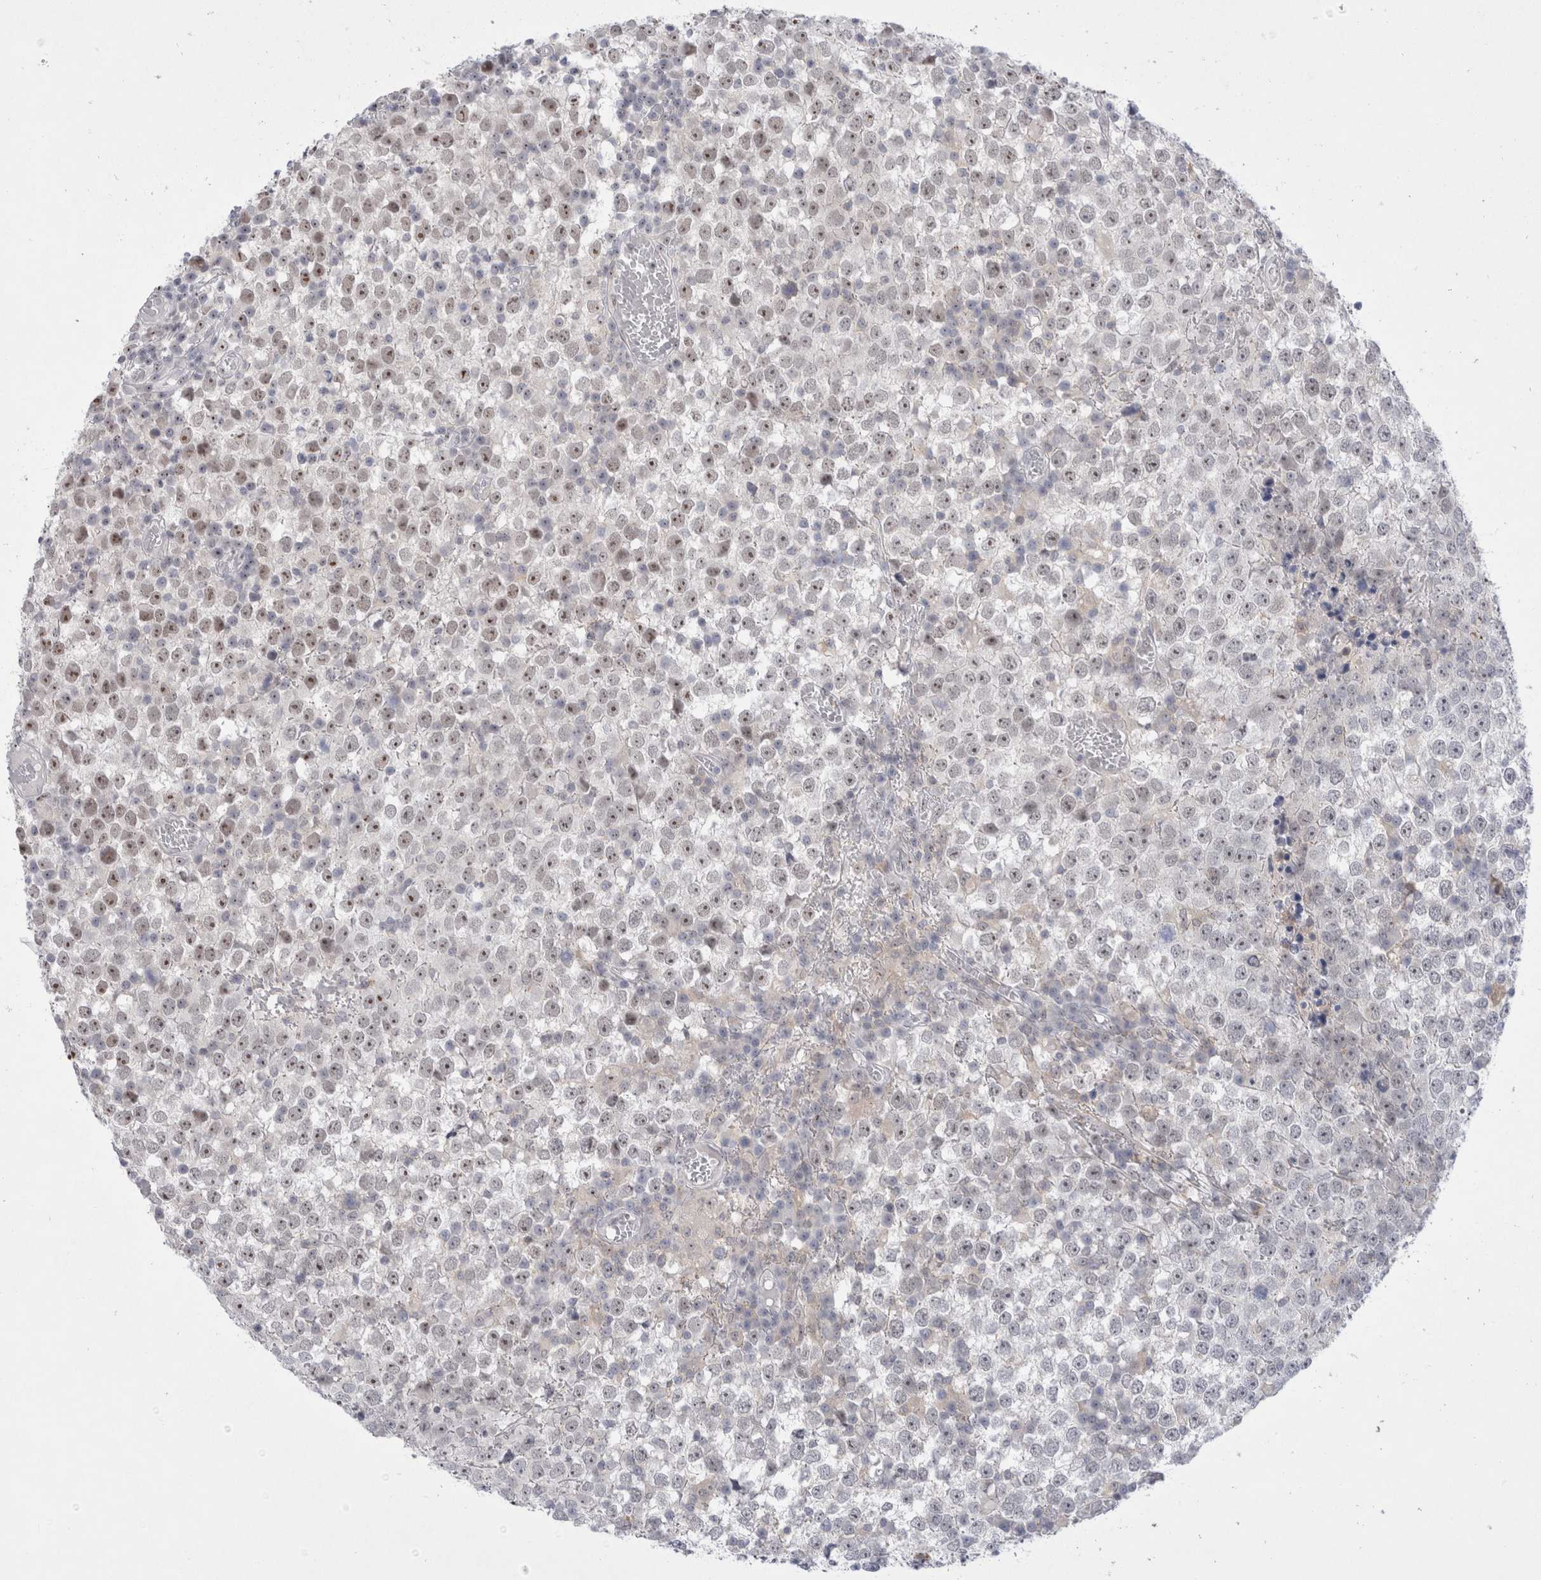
{"staining": {"intensity": "weak", "quantity": "25%-75%", "location": "nuclear"}, "tissue": "testis cancer", "cell_type": "Tumor cells", "image_type": "cancer", "snomed": [{"axis": "morphology", "description": "Seminoma, NOS"}, {"axis": "topography", "description": "Testis"}], "caption": "Testis cancer tissue demonstrates weak nuclear expression in about 25%-75% of tumor cells, visualized by immunohistochemistry.", "gene": "CERS5", "patient": {"sex": "male", "age": 65}}